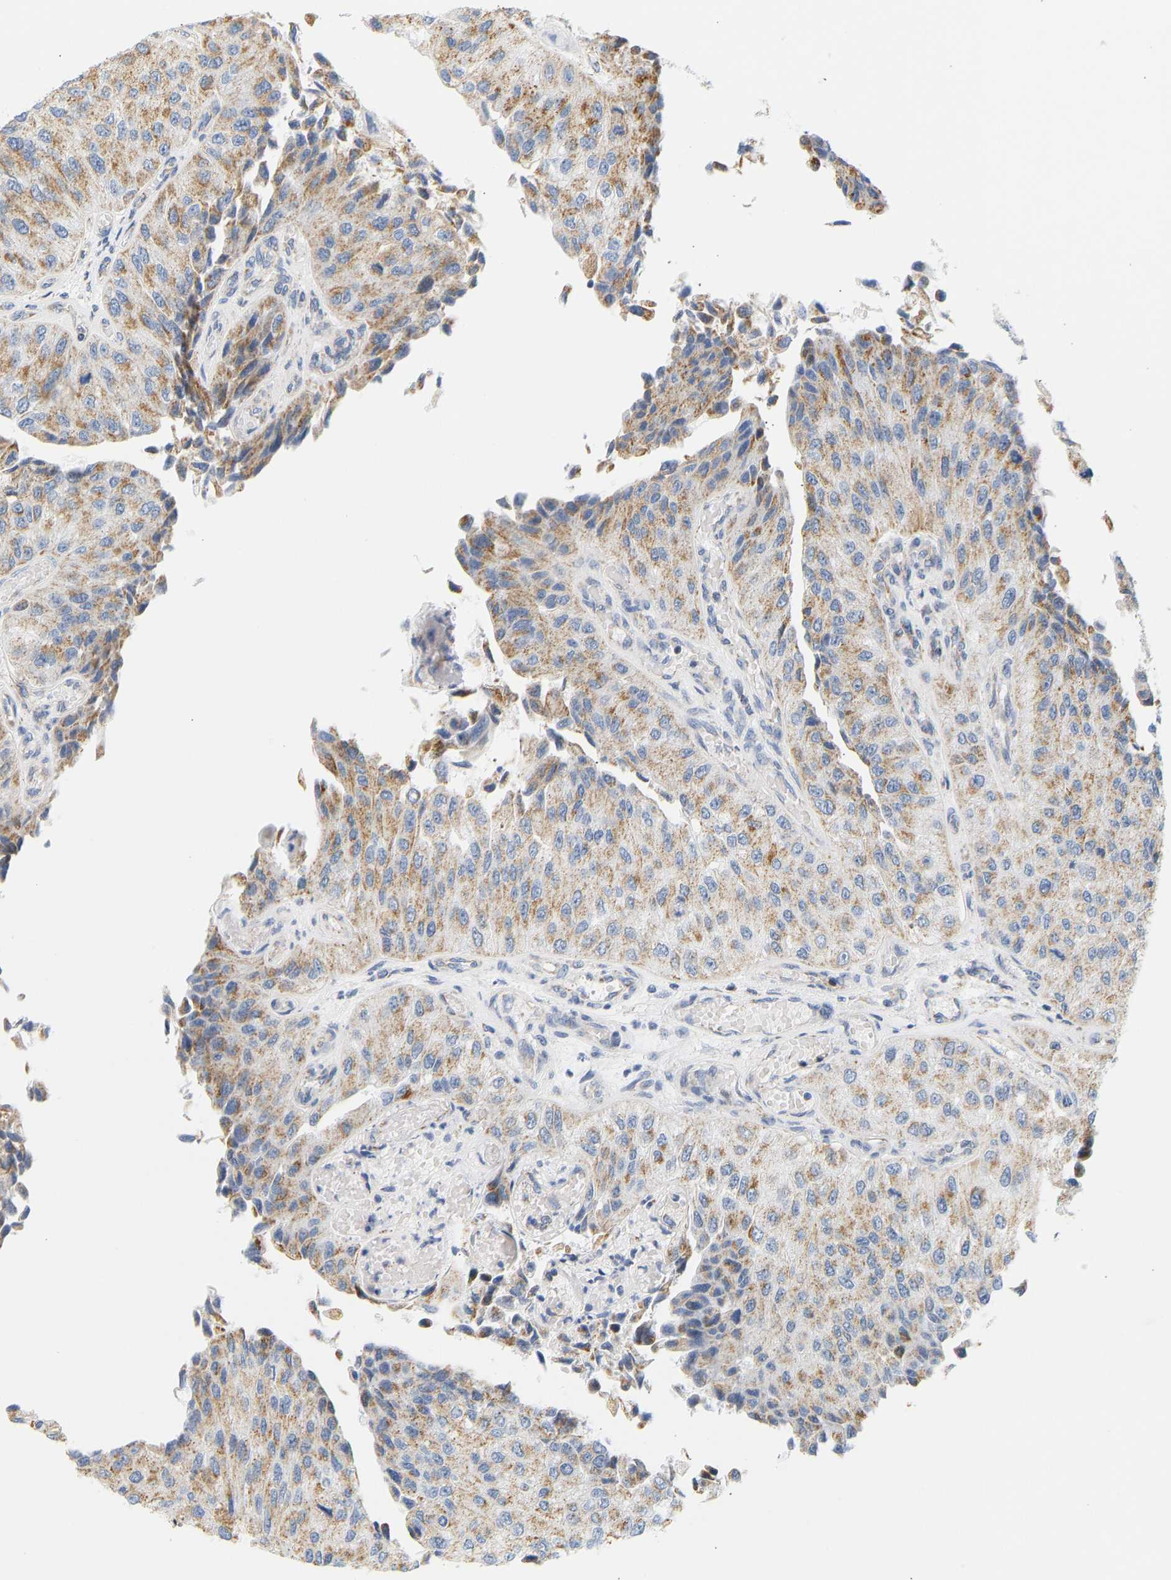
{"staining": {"intensity": "moderate", "quantity": ">75%", "location": "cytoplasmic/membranous"}, "tissue": "urothelial cancer", "cell_type": "Tumor cells", "image_type": "cancer", "snomed": [{"axis": "morphology", "description": "Urothelial carcinoma, High grade"}, {"axis": "topography", "description": "Kidney"}, {"axis": "topography", "description": "Urinary bladder"}], "caption": "Brown immunohistochemical staining in urothelial cancer shows moderate cytoplasmic/membranous staining in approximately >75% of tumor cells.", "gene": "GRPEL2", "patient": {"sex": "male", "age": 77}}